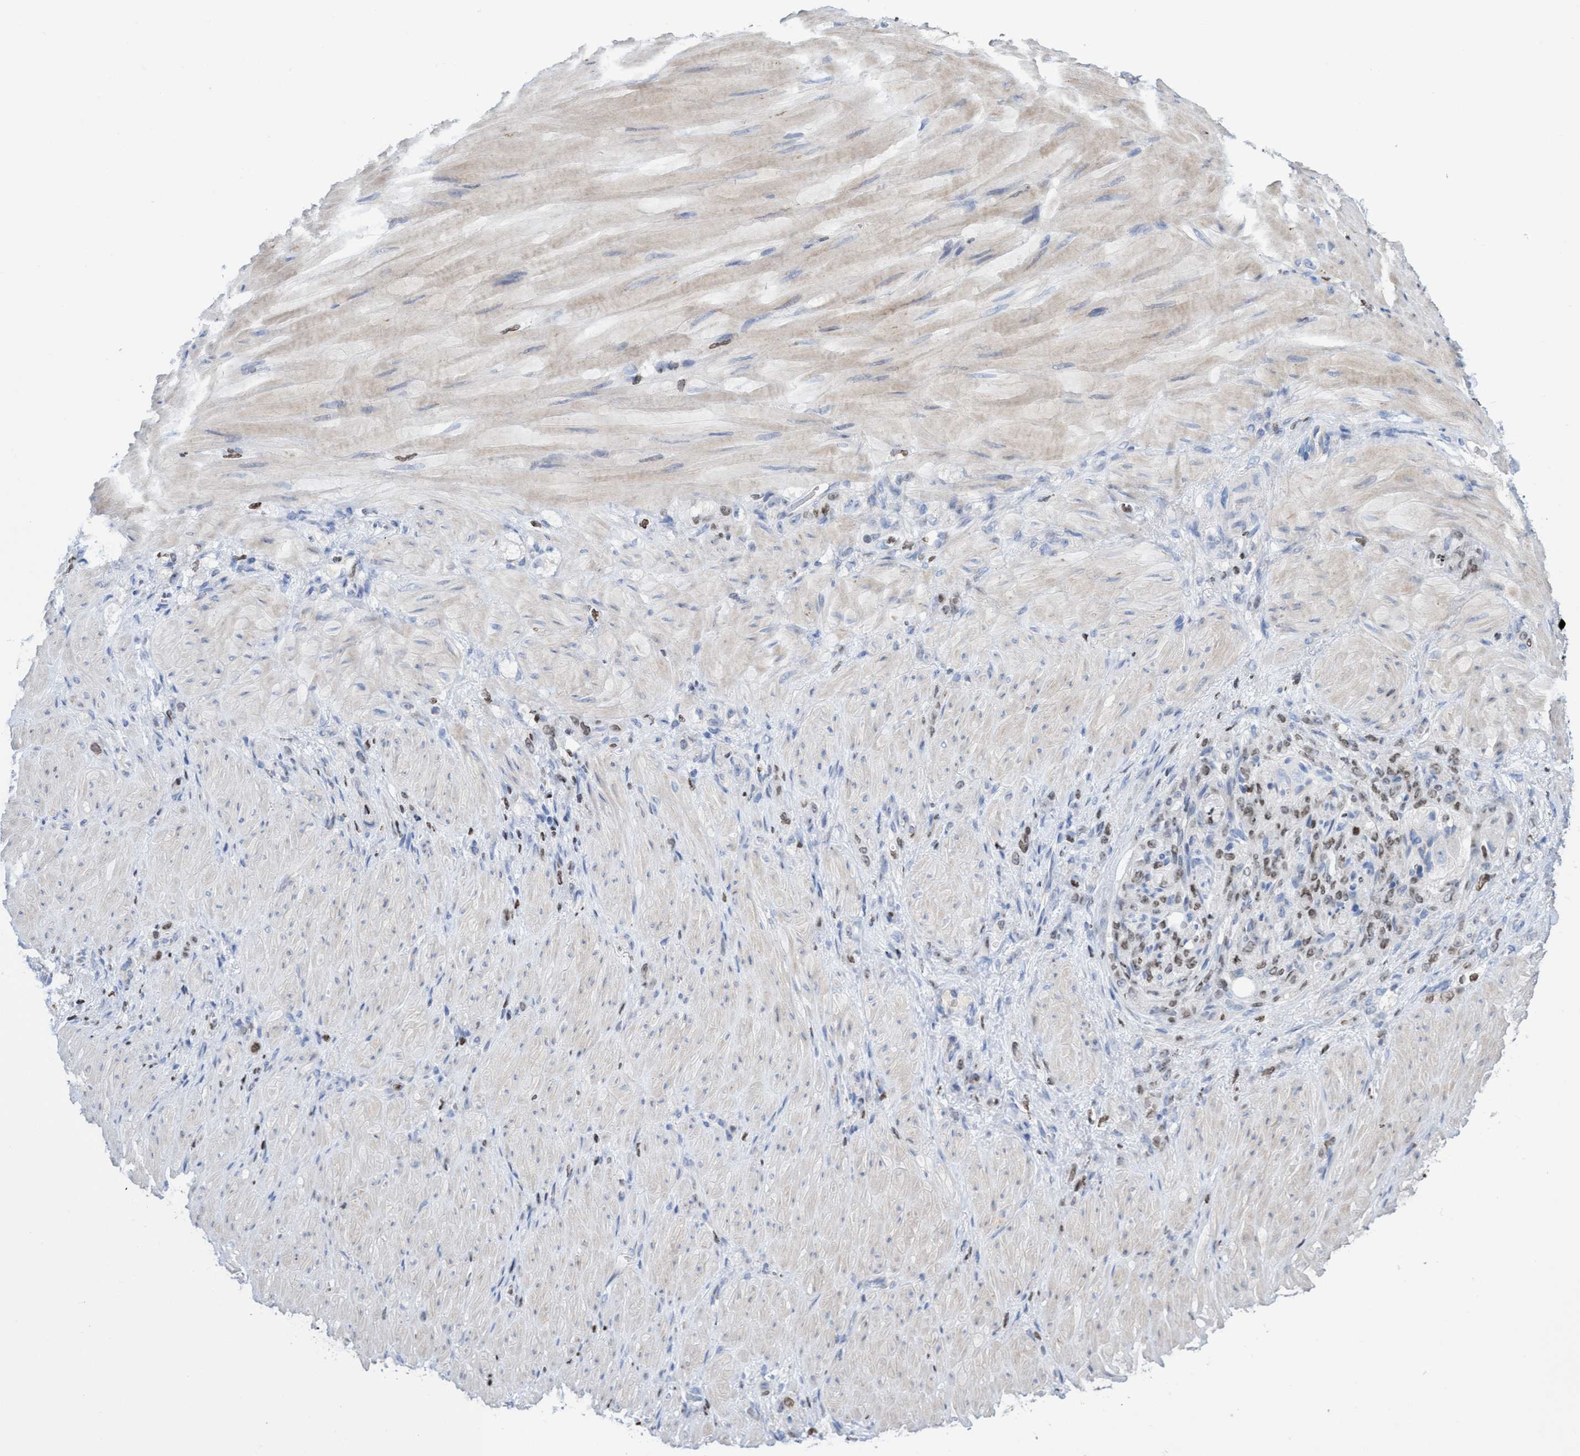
{"staining": {"intensity": "moderate", "quantity": "<25%", "location": "nuclear"}, "tissue": "stomach cancer", "cell_type": "Tumor cells", "image_type": "cancer", "snomed": [{"axis": "morphology", "description": "Normal tissue, NOS"}, {"axis": "morphology", "description": "Adenocarcinoma, NOS"}, {"axis": "topography", "description": "Stomach"}], "caption": "A brown stain highlights moderate nuclear expression of a protein in stomach adenocarcinoma tumor cells.", "gene": "CBX2", "patient": {"sex": "male", "age": 82}}